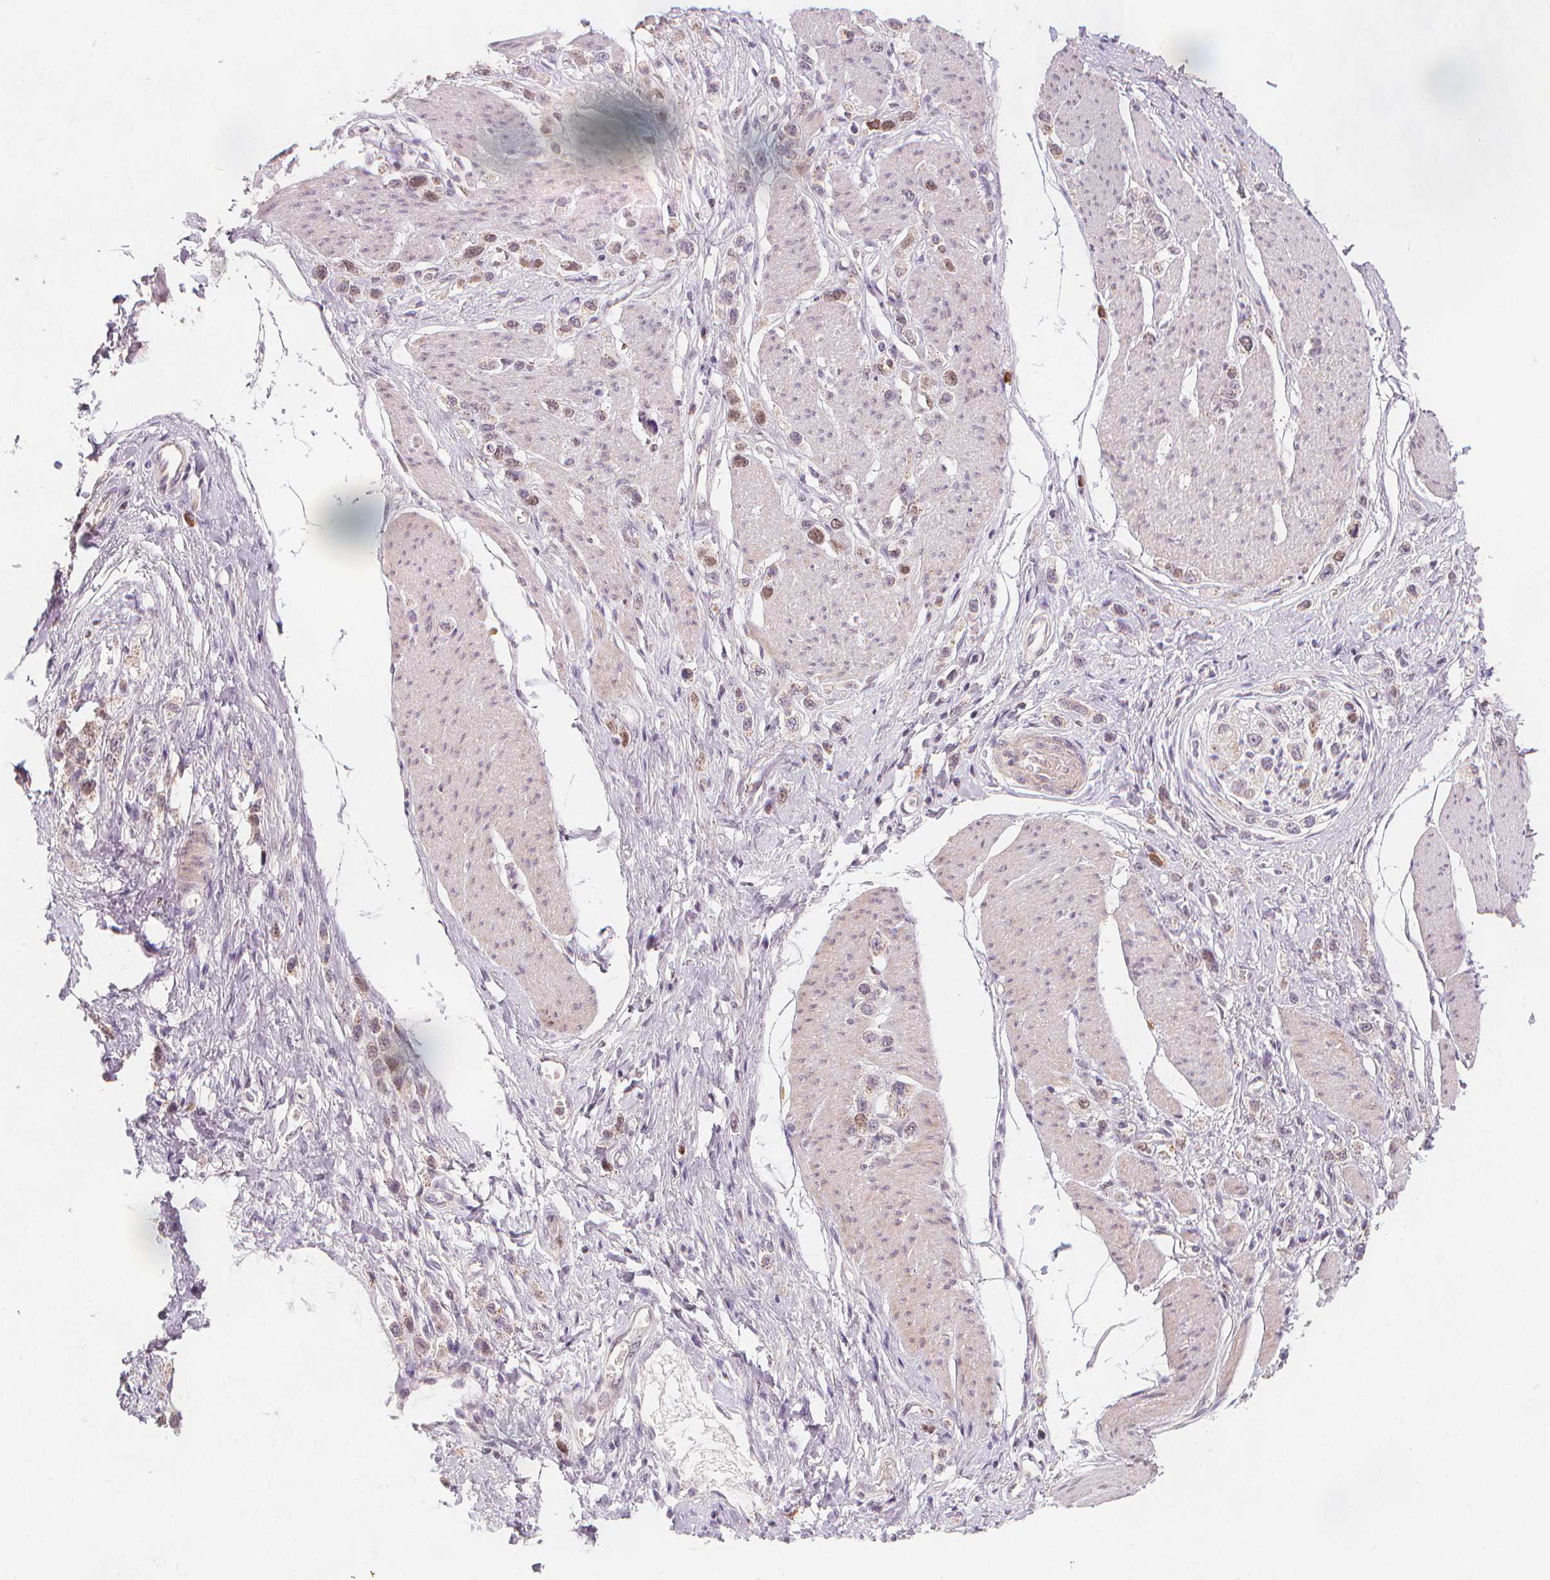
{"staining": {"intensity": "weak", "quantity": "25%-75%", "location": "nuclear"}, "tissue": "stomach cancer", "cell_type": "Tumor cells", "image_type": "cancer", "snomed": [{"axis": "morphology", "description": "Adenocarcinoma, NOS"}, {"axis": "topography", "description": "Stomach"}], "caption": "Protein expression analysis of stomach cancer reveals weak nuclear staining in about 25%-75% of tumor cells.", "gene": "TIPIN", "patient": {"sex": "female", "age": 65}}